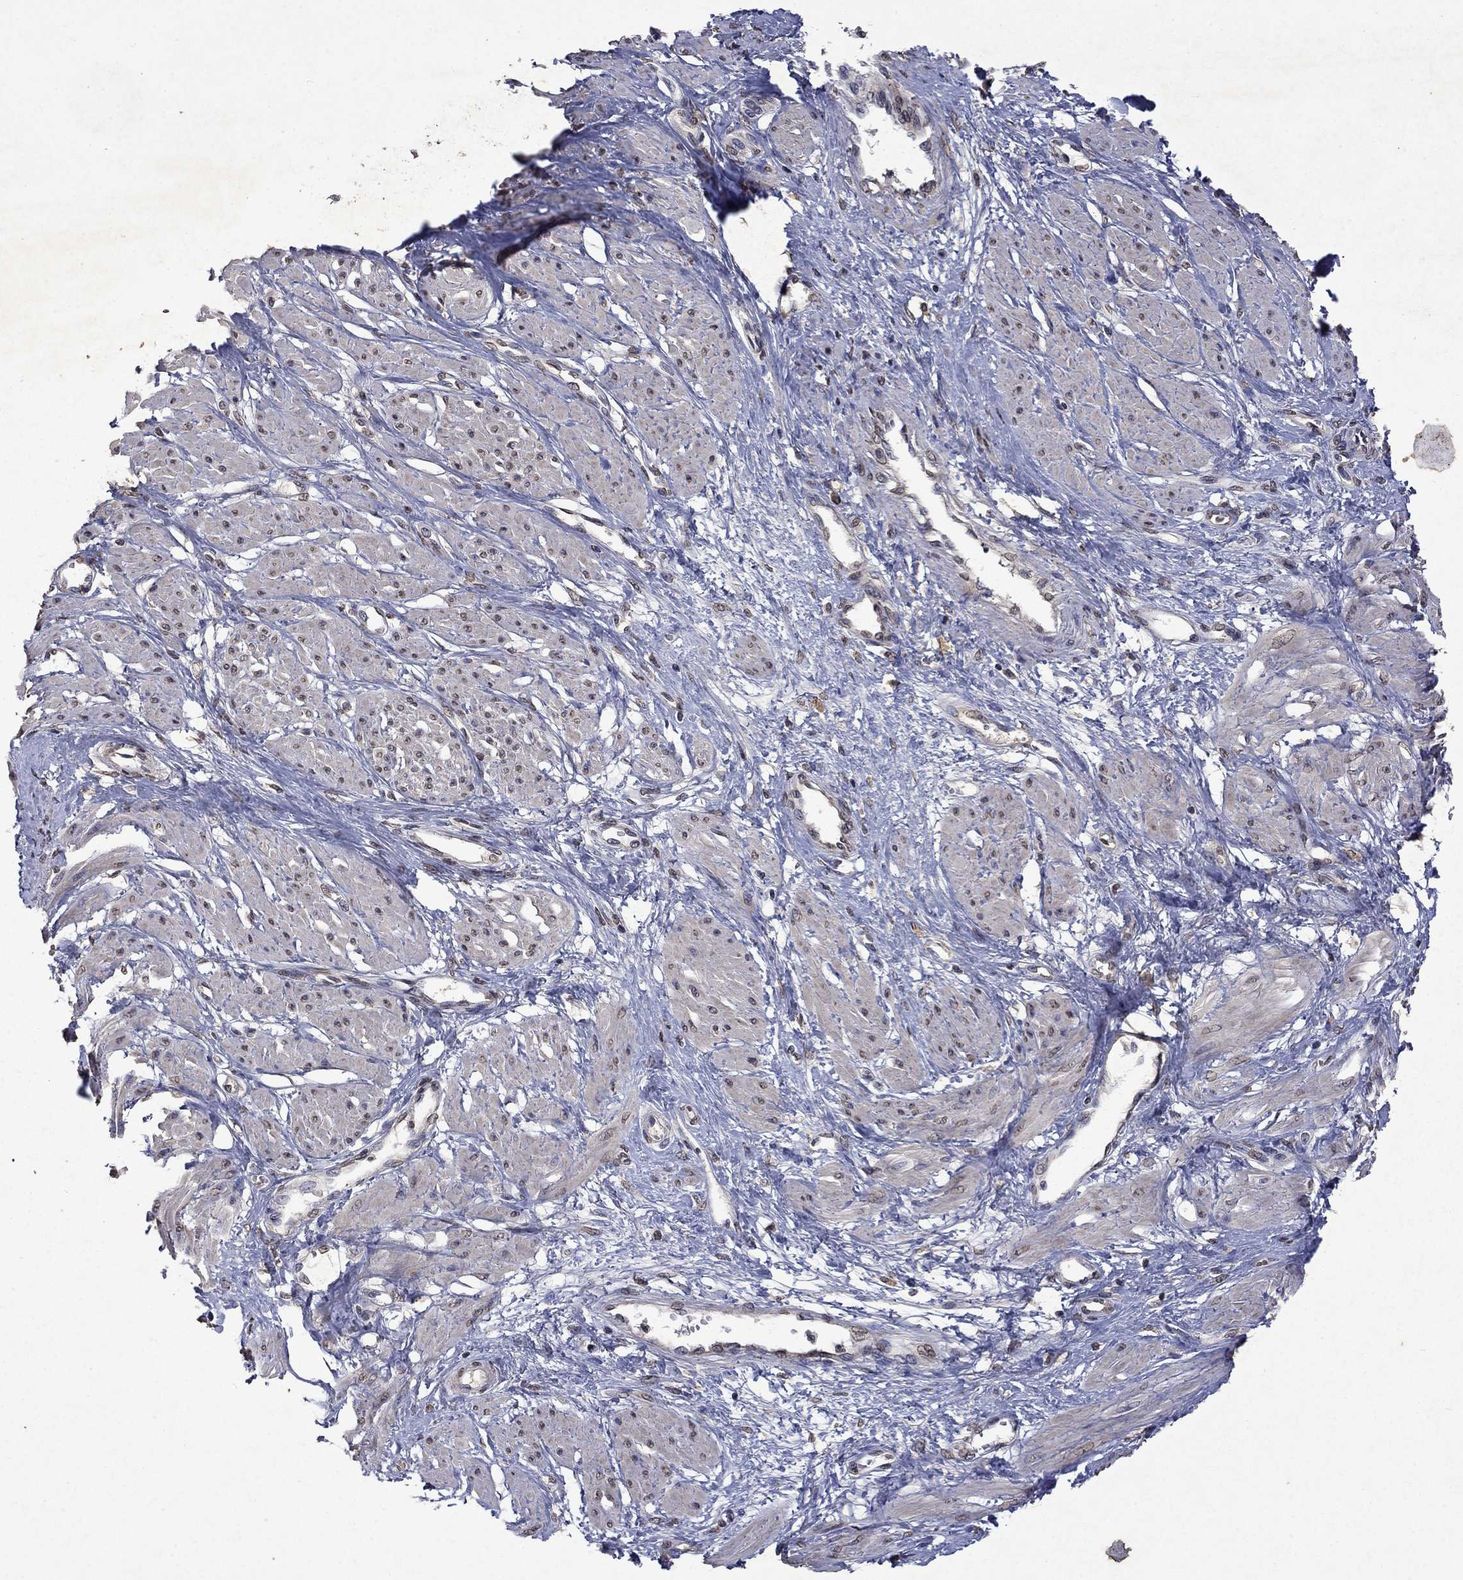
{"staining": {"intensity": "weak", "quantity": "25%-75%", "location": "cytoplasmic/membranous,nuclear"}, "tissue": "smooth muscle", "cell_type": "Smooth muscle cells", "image_type": "normal", "snomed": [{"axis": "morphology", "description": "Normal tissue, NOS"}, {"axis": "topography", "description": "Smooth muscle"}, {"axis": "topography", "description": "Uterus"}], "caption": "A brown stain highlights weak cytoplasmic/membranous,nuclear staining of a protein in smooth muscle cells of unremarkable human smooth muscle. The staining was performed using DAB to visualize the protein expression in brown, while the nuclei were stained in blue with hematoxylin (Magnification: 20x).", "gene": "TTC38", "patient": {"sex": "female", "age": 39}}